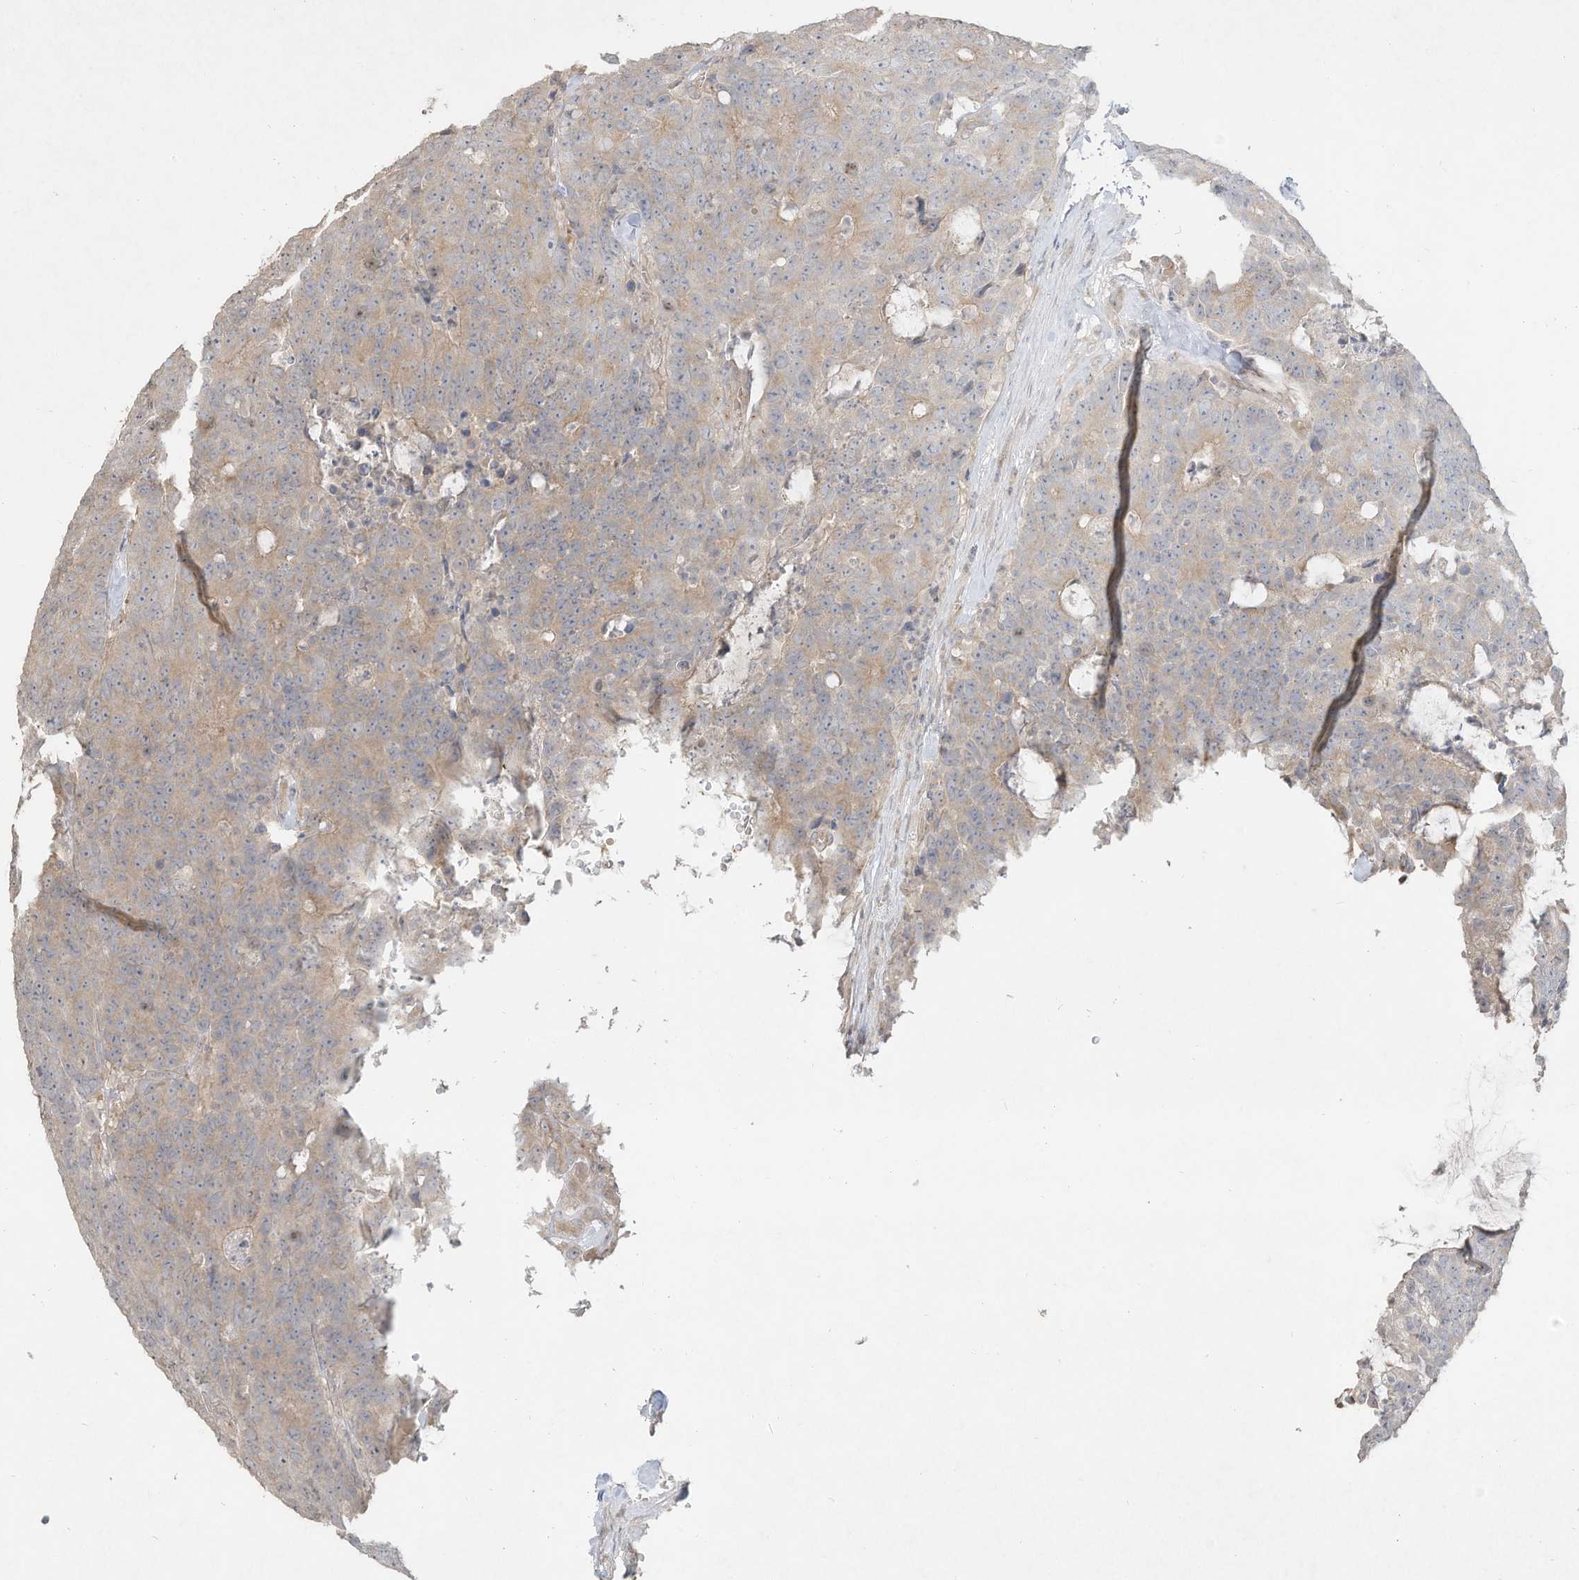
{"staining": {"intensity": "weak", "quantity": "<25%", "location": "cytoplasmic/membranous"}, "tissue": "colorectal cancer", "cell_type": "Tumor cells", "image_type": "cancer", "snomed": [{"axis": "morphology", "description": "Adenocarcinoma, NOS"}, {"axis": "topography", "description": "Colon"}], "caption": "Immunohistochemical staining of human colorectal cancer reveals no significant expression in tumor cells.", "gene": "DYNC1I2", "patient": {"sex": "female", "age": 86}}